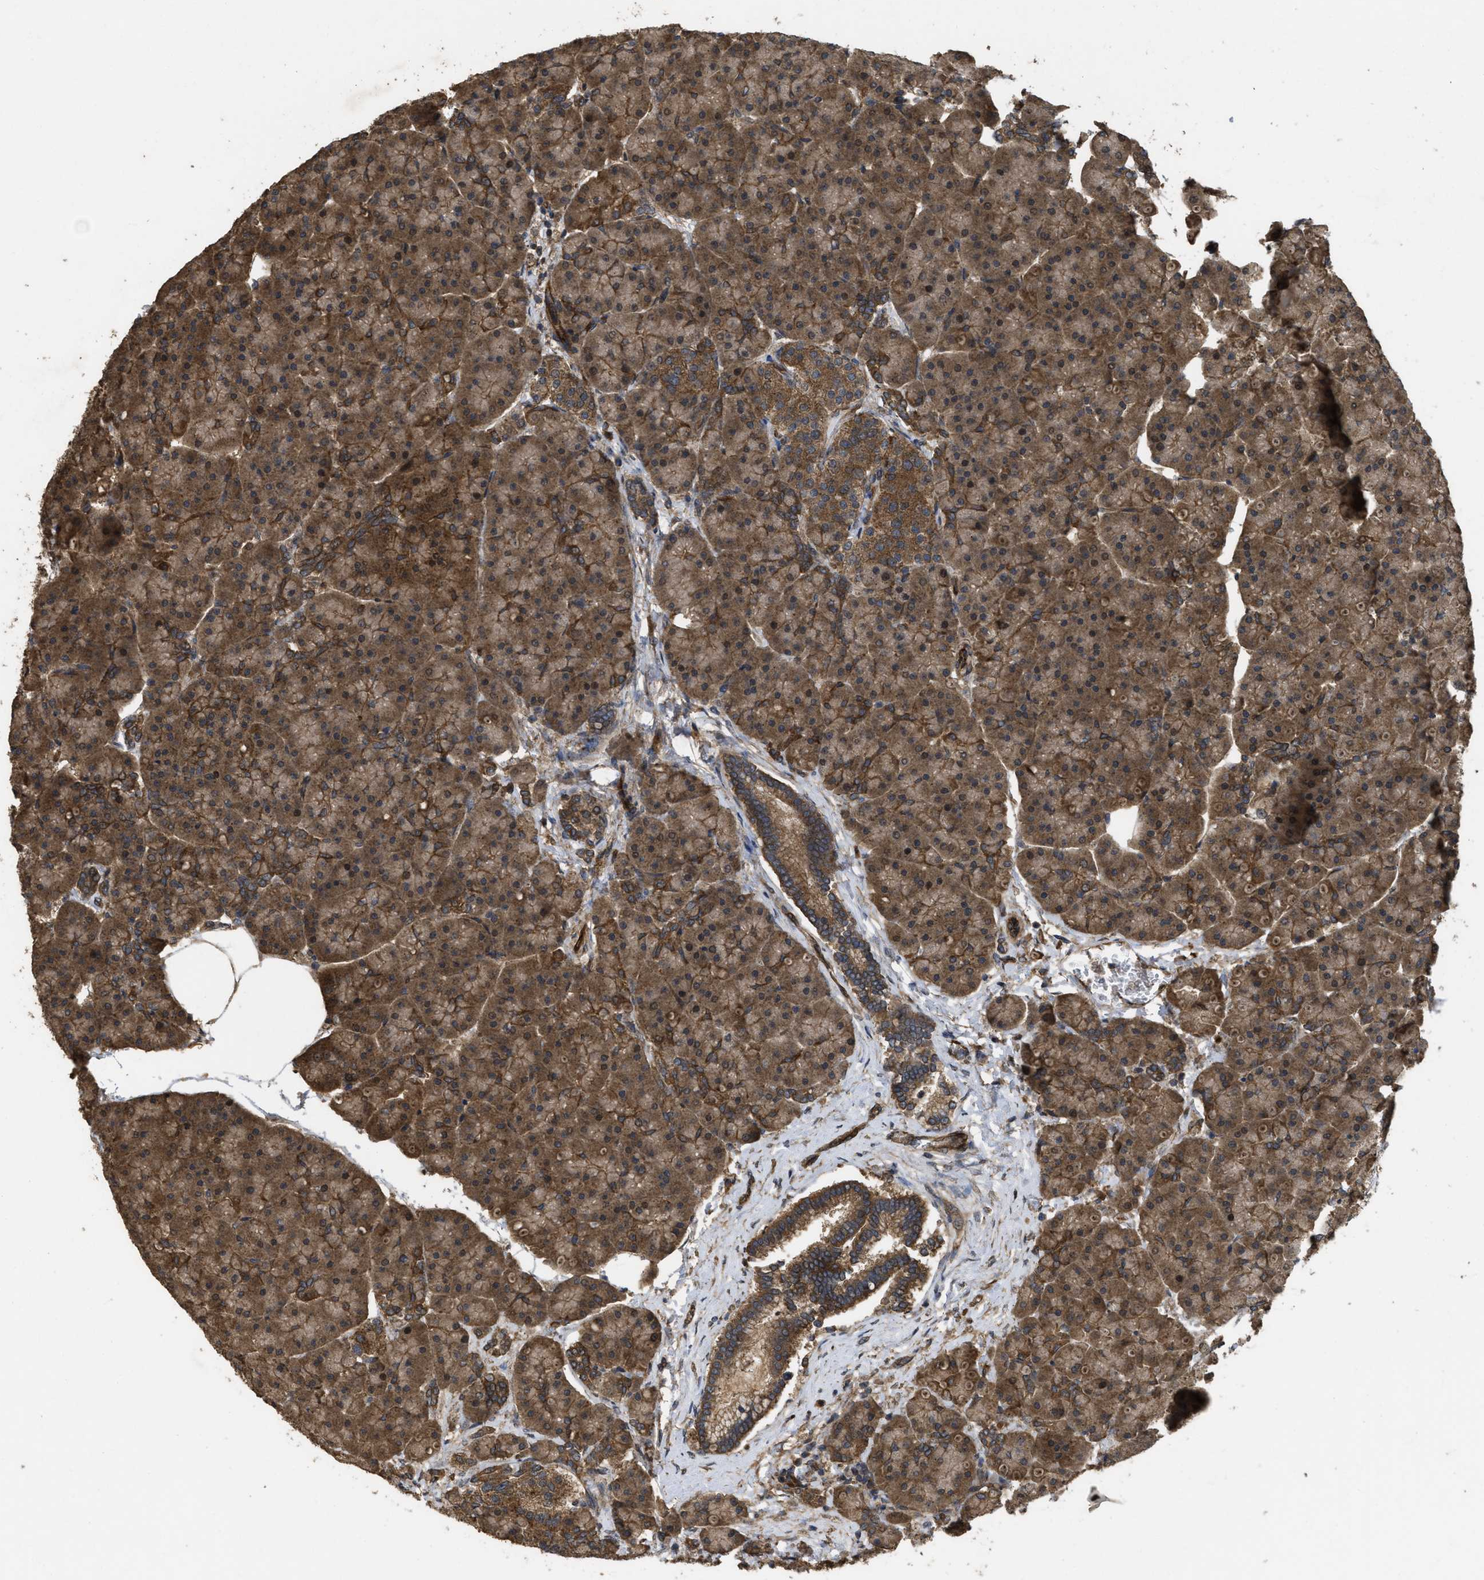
{"staining": {"intensity": "strong", "quantity": ">75%", "location": "cytoplasmic/membranous"}, "tissue": "pancreas", "cell_type": "Exocrine glandular cells", "image_type": "normal", "snomed": [{"axis": "morphology", "description": "Normal tissue, NOS"}, {"axis": "topography", "description": "Pancreas"}], "caption": "Immunohistochemical staining of unremarkable pancreas shows high levels of strong cytoplasmic/membranous positivity in approximately >75% of exocrine glandular cells.", "gene": "FZD6", "patient": {"sex": "female", "age": 70}}